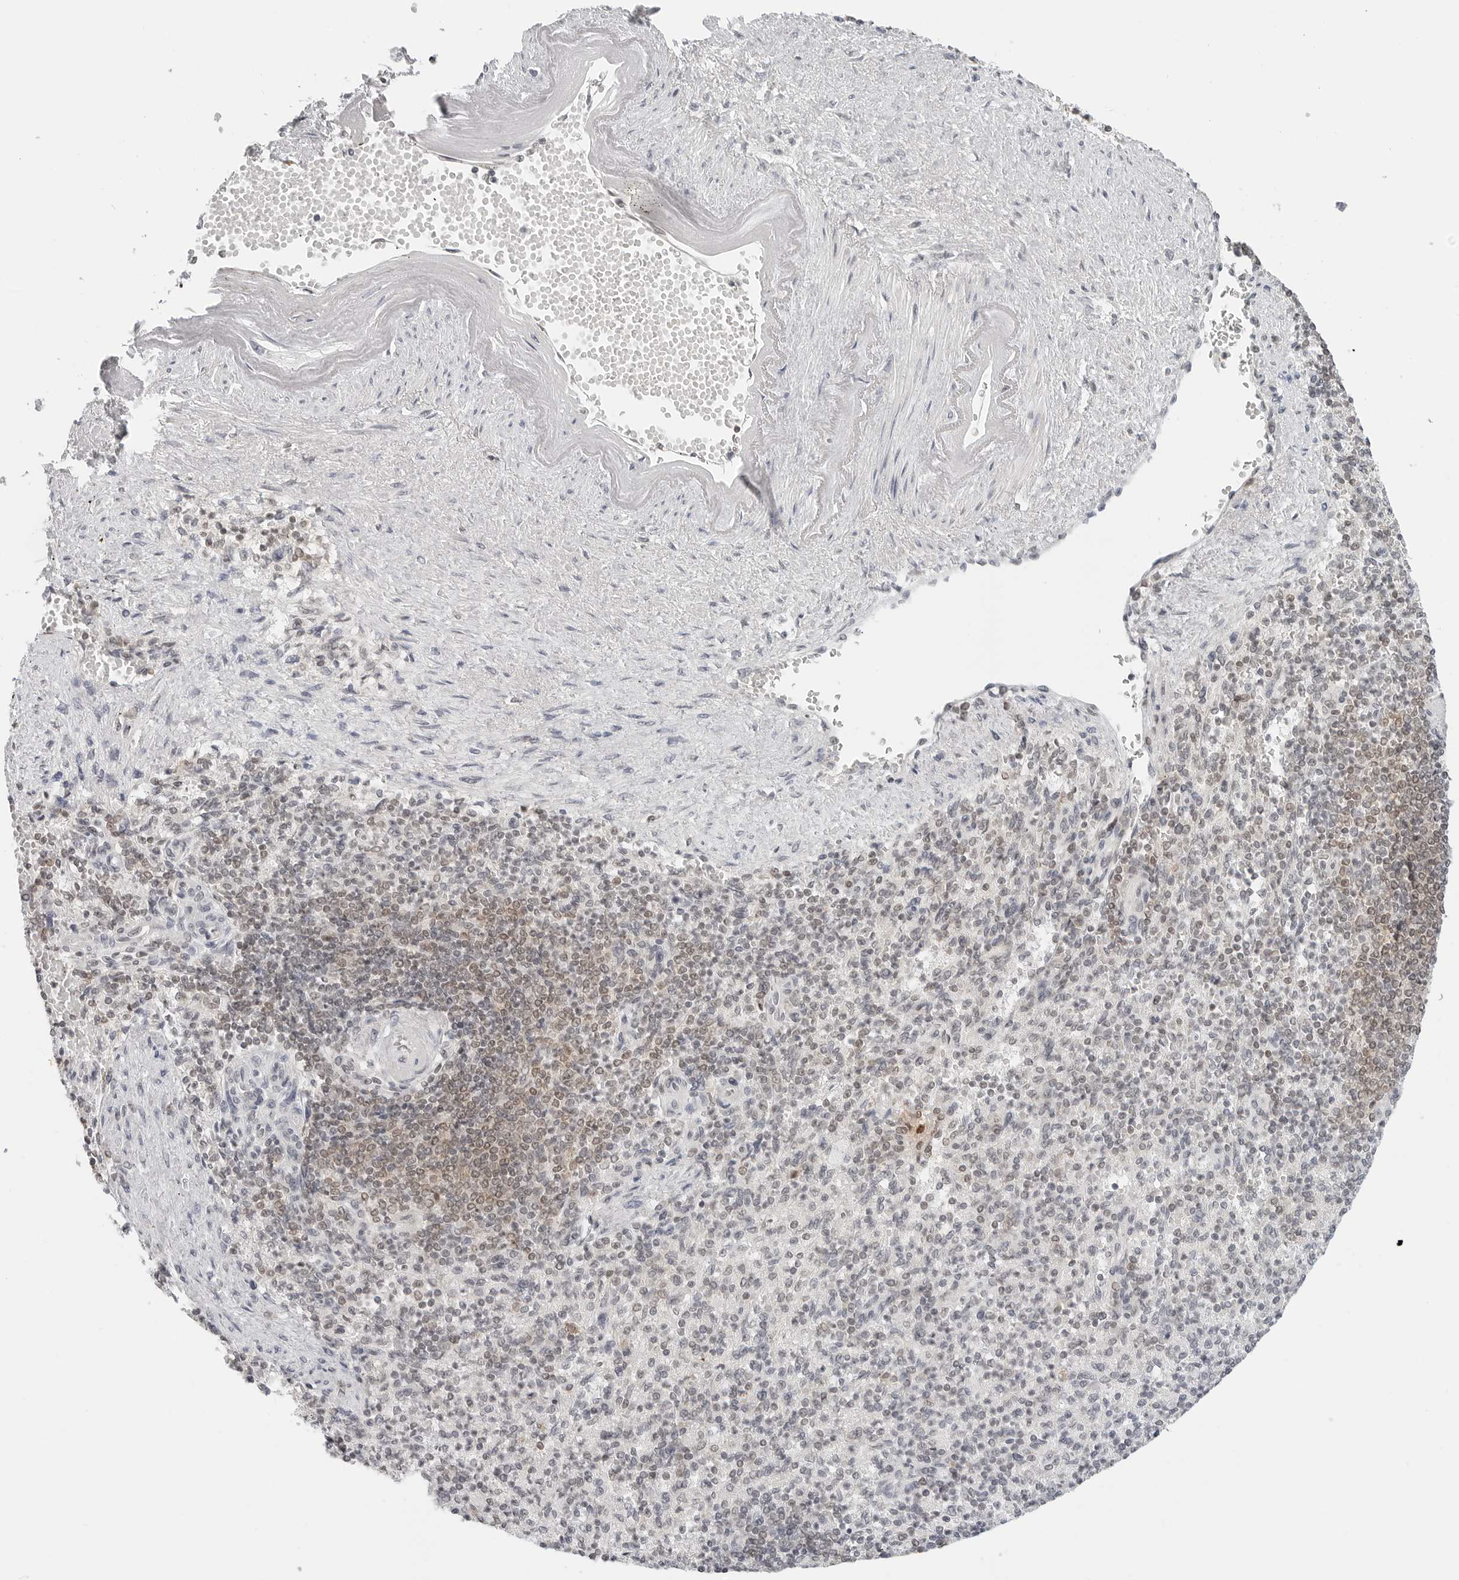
{"staining": {"intensity": "negative", "quantity": "none", "location": "none"}, "tissue": "spleen", "cell_type": "Cells in red pulp", "image_type": "normal", "snomed": [{"axis": "morphology", "description": "Normal tissue, NOS"}, {"axis": "topography", "description": "Spleen"}], "caption": "Histopathology image shows no protein staining in cells in red pulp of unremarkable spleen. The staining is performed using DAB brown chromogen with nuclei counter-stained in using hematoxylin.", "gene": "METAP1", "patient": {"sex": "female", "age": 74}}